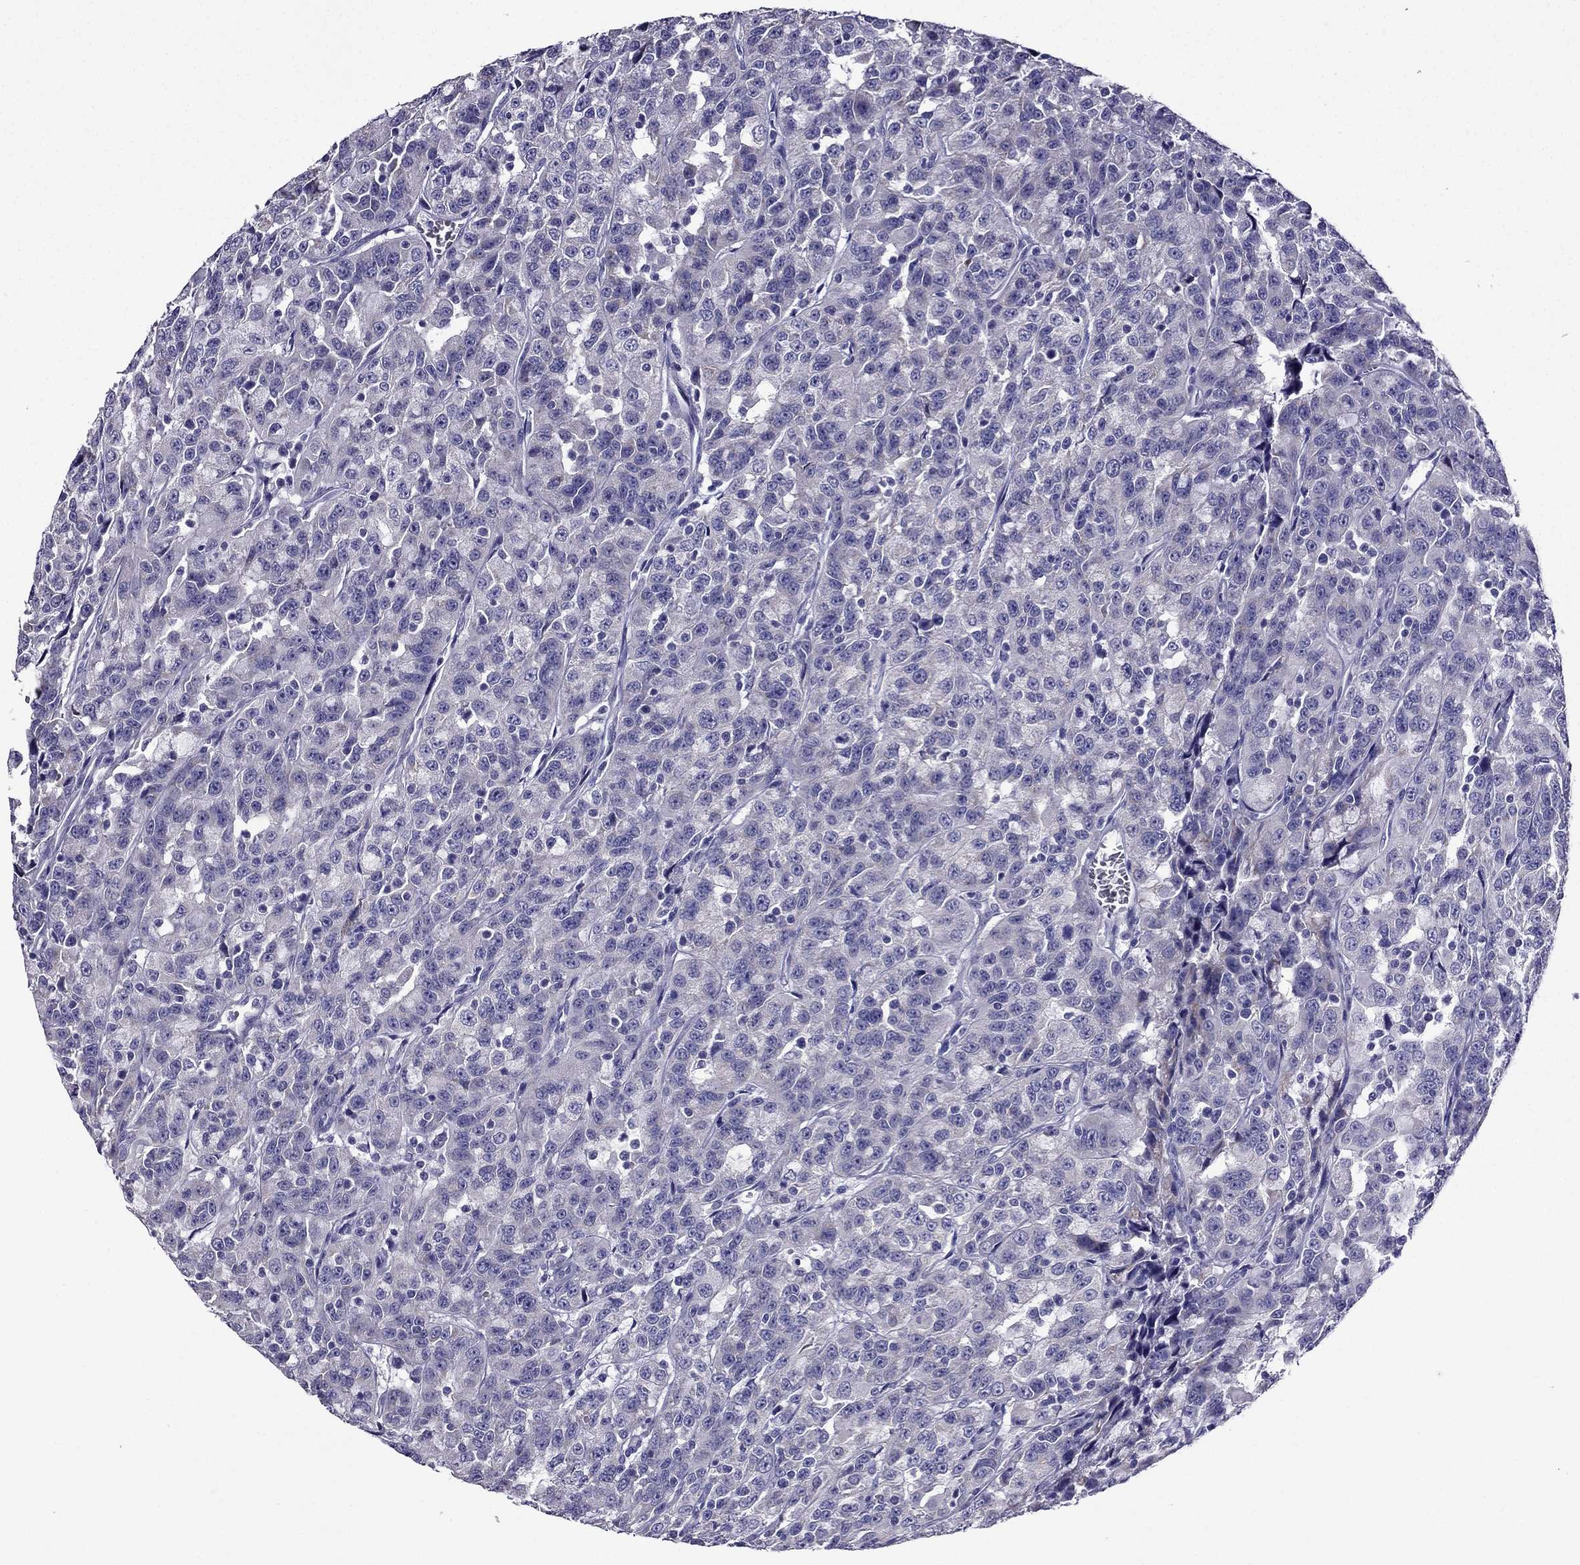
{"staining": {"intensity": "negative", "quantity": "none", "location": "none"}, "tissue": "urothelial cancer", "cell_type": "Tumor cells", "image_type": "cancer", "snomed": [{"axis": "morphology", "description": "Urothelial carcinoma, NOS"}, {"axis": "morphology", "description": "Urothelial carcinoma, High grade"}, {"axis": "topography", "description": "Urinary bladder"}], "caption": "Protein analysis of urothelial carcinoma (high-grade) displays no significant positivity in tumor cells.", "gene": "ZNF541", "patient": {"sex": "female", "age": 73}}